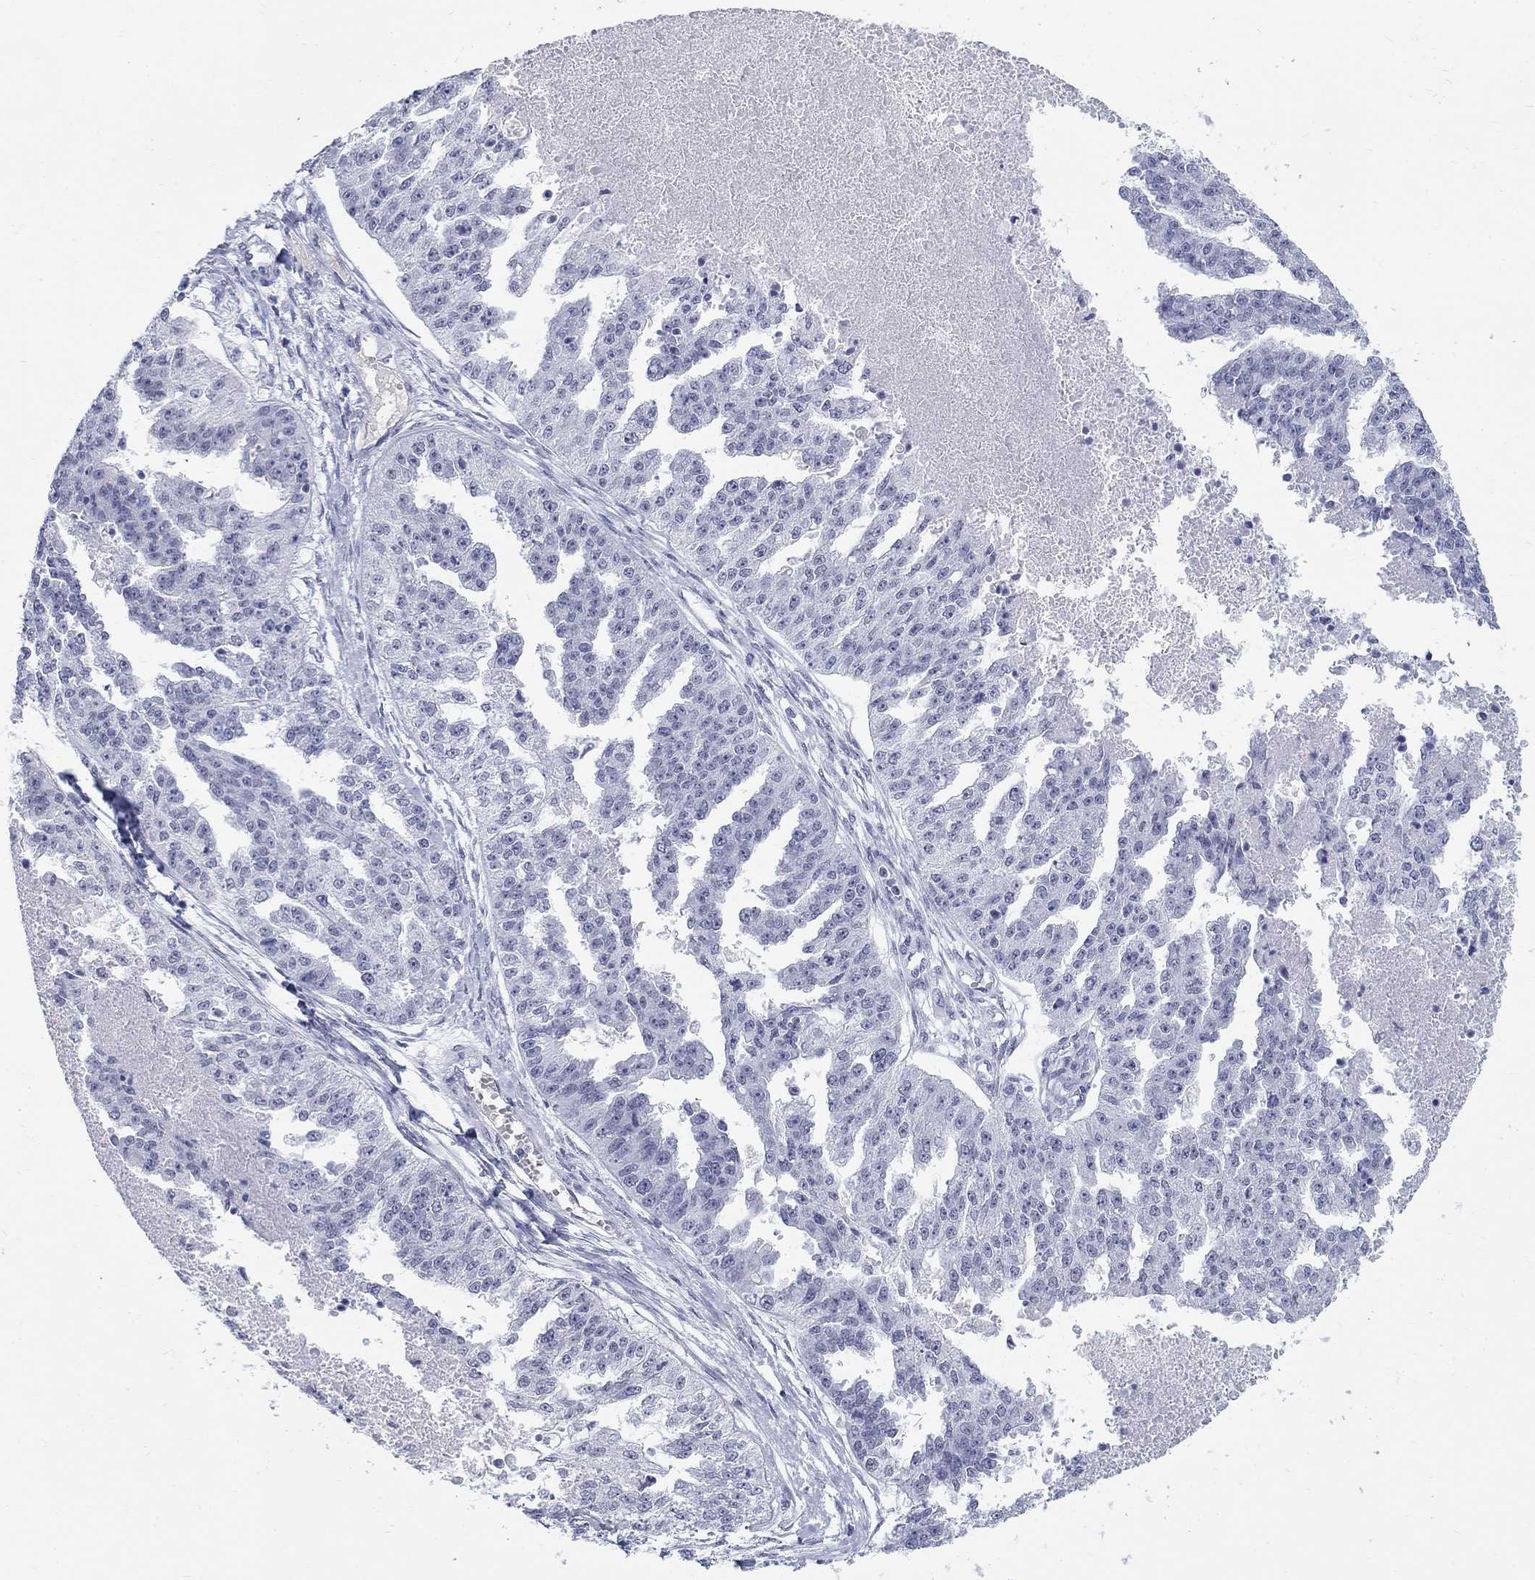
{"staining": {"intensity": "negative", "quantity": "none", "location": "none"}, "tissue": "ovarian cancer", "cell_type": "Tumor cells", "image_type": "cancer", "snomed": [{"axis": "morphology", "description": "Cystadenocarcinoma, serous, NOS"}, {"axis": "topography", "description": "Ovary"}], "caption": "This is an immunohistochemistry micrograph of human ovarian cancer (serous cystadenocarcinoma). There is no positivity in tumor cells.", "gene": "DMTN", "patient": {"sex": "female", "age": 58}}